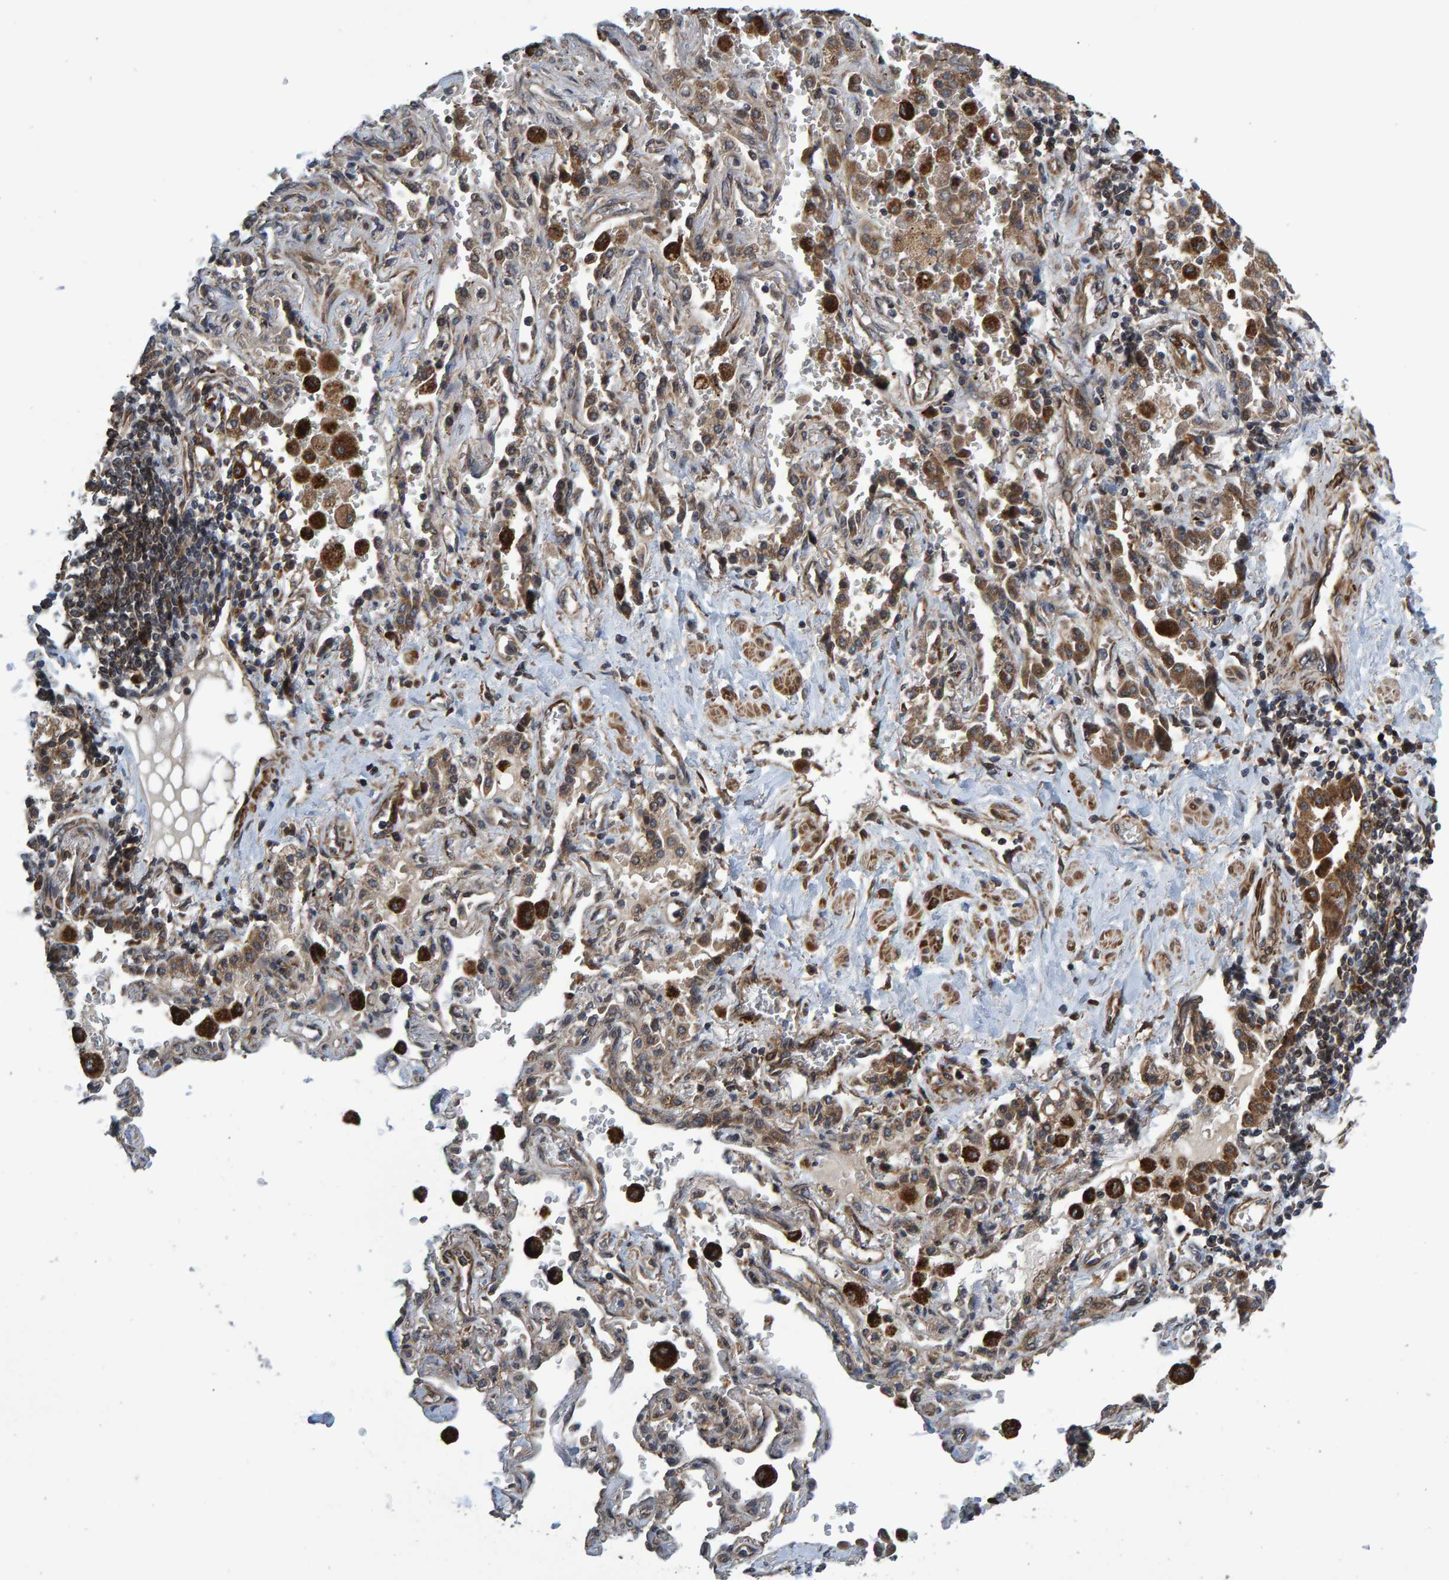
{"staining": {"intensity": "moderate", "quantity": "25%-75%", "location": "cytoplasmic/membranous"}, "tissue": "lung cancer", "cell_type": "Tumor cells", "image_type": "cancer", "snomed": [{"axis": "morphology", "description": "Adenocarcinoma, NOS"}, {"axis": "topography", "description": "Lung"}], "caption": "Lung adenocarcinoma tissue reveals moderate cytoplasmic/membranous expression in about 25%-75% of tumor cells", "gene": "ATP6V1H", "patient": {"sex": "female", "age": 65}}